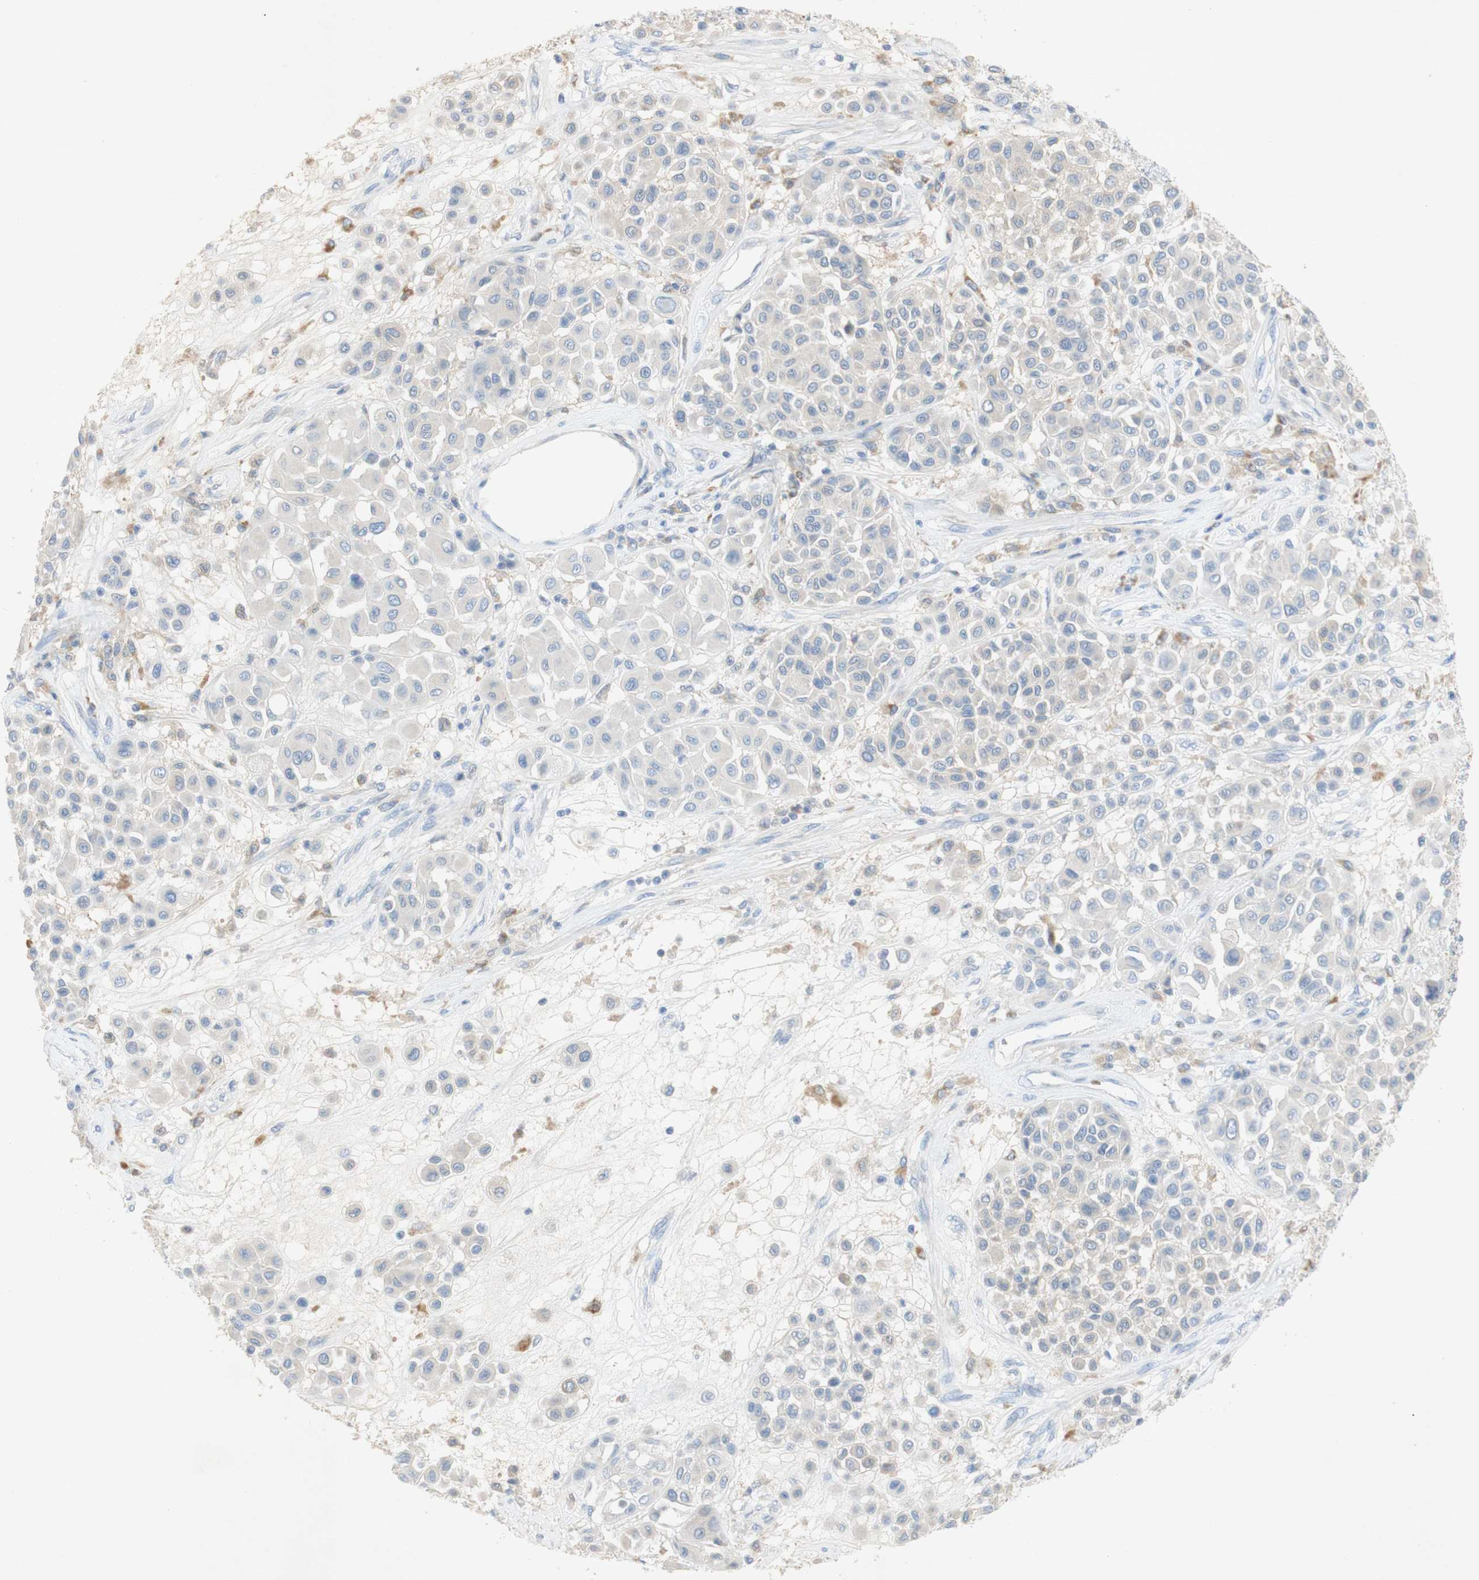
{"staining": {"intensity": "negative", "quantity": "none", "location": "none"}, "tissue": "melanoma", "cell_type": "Tumor cells", "image_type": "cancer", "snomed": [{"axis": "morphology", "description": "Malignant melanoma, Metastatic site"}, {"axis": "topography", "description": "Soft tissue"}], "caption": "Human melanoma stained for a protein using IHC demonstrates no expression in tumor cells.", "gene": "EPO", "patient": {"sex": "male", "age": 41}}